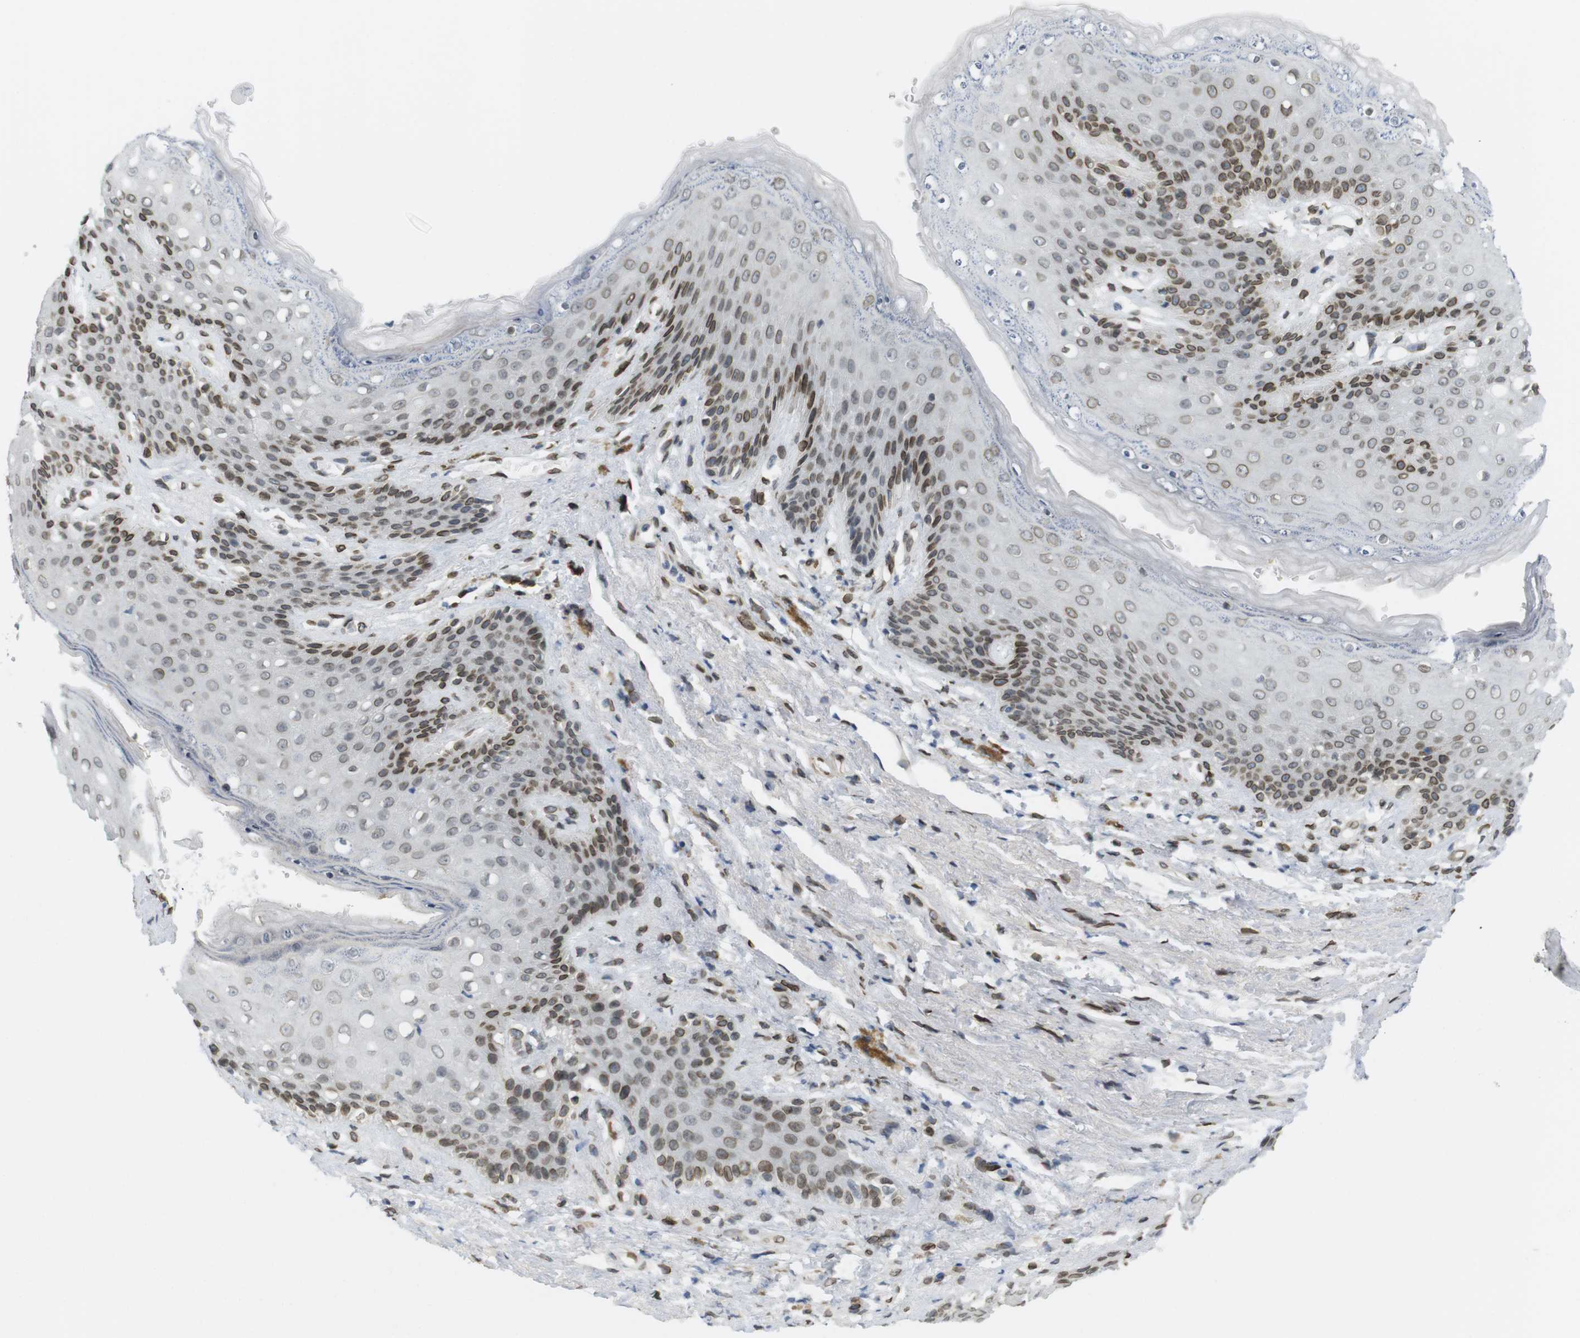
{"staining": {"intensity": "moderate", "quantity": ">75%", "location": "cytoplasmic/membranous,nuclear"}, "tissue": "skin", "cell_type": "Epidermal cells", "image_type": "normal", "snomed": [{"axis": "morphology", "description": "Normal tissue, NOS"}, {"axis": "topography", "description": "Anal"}], "caption": "Skin stained for a protein (brown) reveals moderate cytoplasmic/membranous,nuclear positive staining in about >75% of epidermal cells.", "gene": "ARL6IP6", "patient": {"sex": "female", "age": 46}}